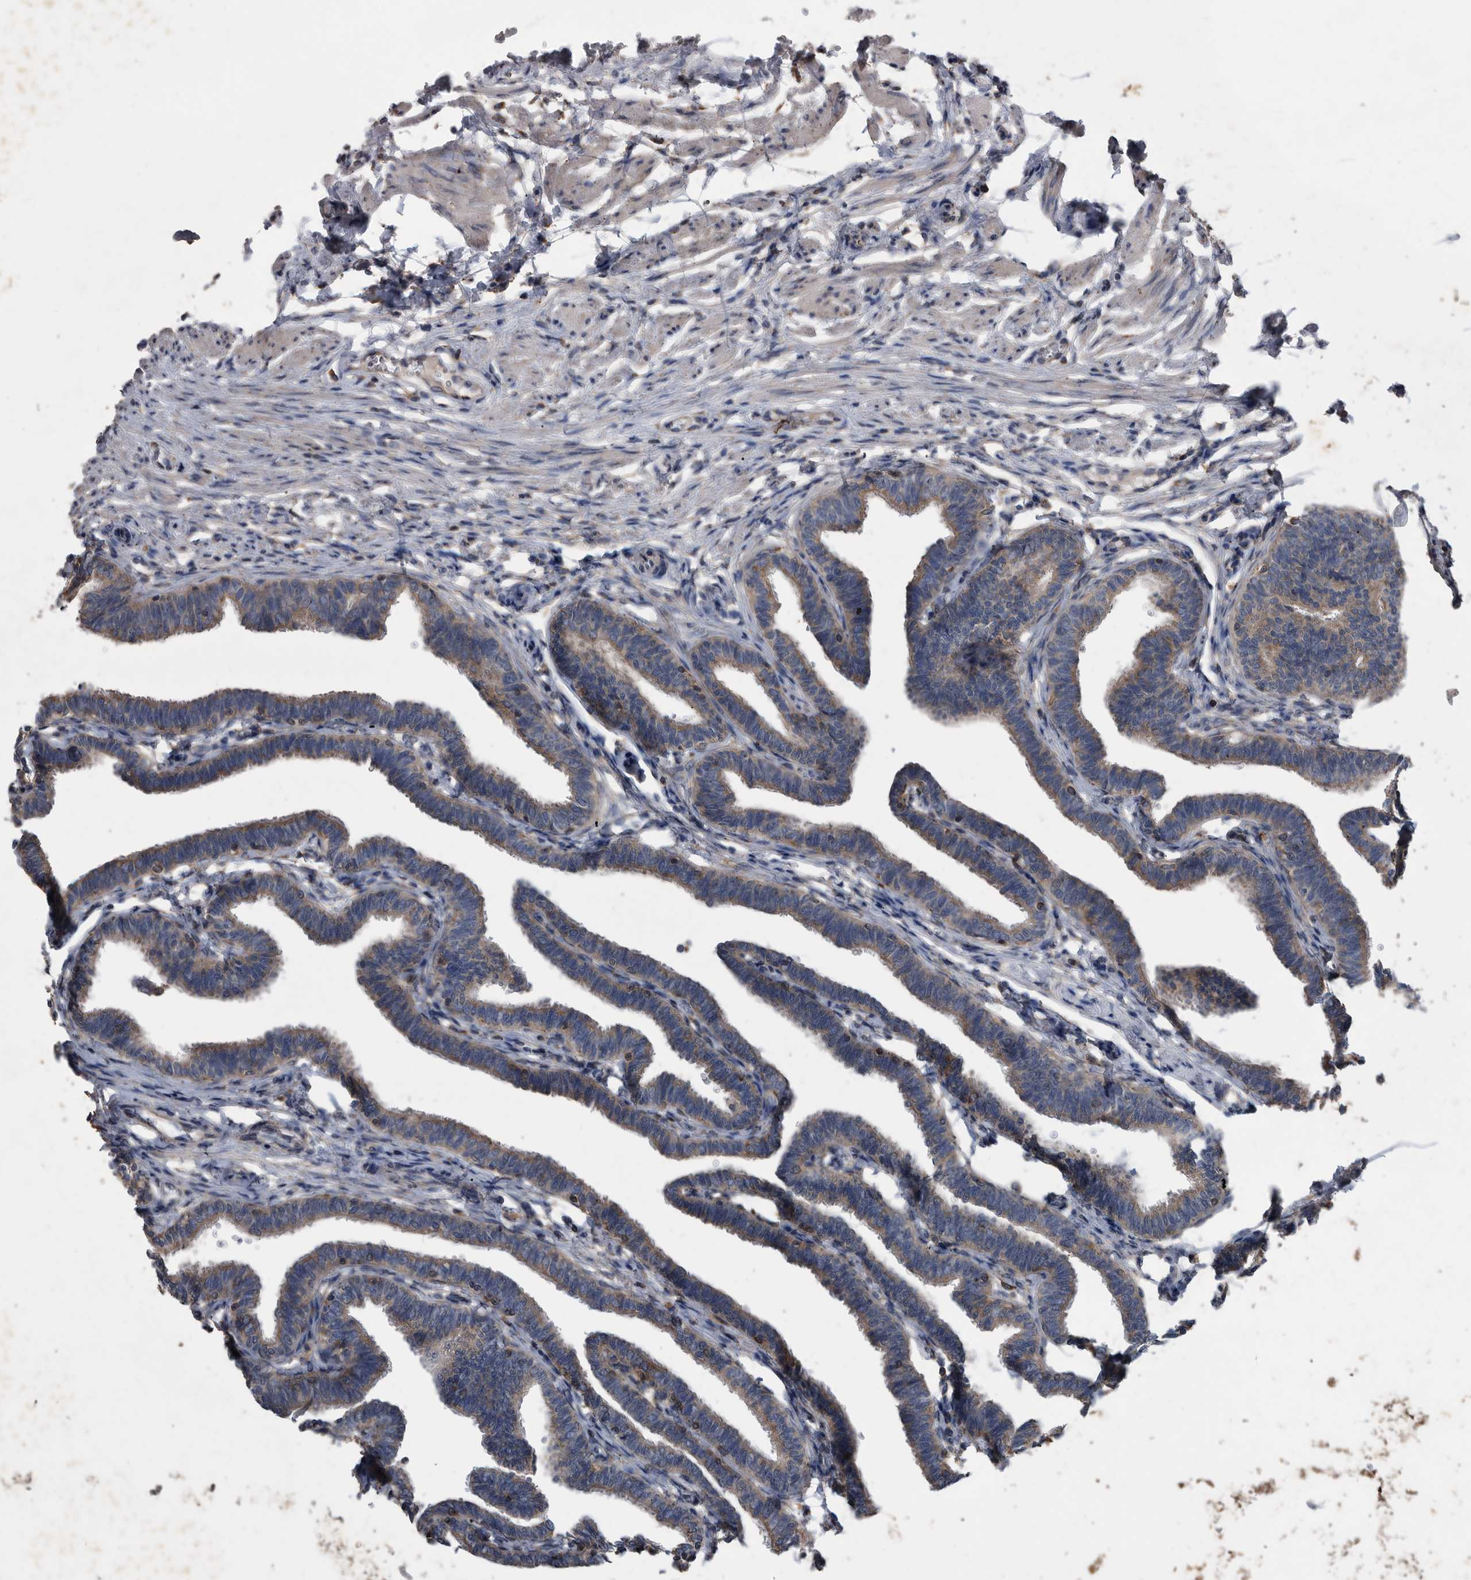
{"staining": {"intensity": "weak", "quantity": ">75%", "location": "cytoplasmic/membranous"}, "tissue": "fallopian tube", "cell_type": "Glandular cells", "image_type": "normal", "snomed": [{"axis": "morphology", "description": "Normal tissue, NOS"}, {"axis": "topography", "description": "Fallopian tube"}, {"axis": "topography", "description": "Ovary"}], "caption": "The image shows a brown stain indicating the presence of a protein in the cytoplasmic/membranous of glandular cells in fallopian tube.", "gene": "NRBP1", "patient": {"sex": "female", "age": 23}}